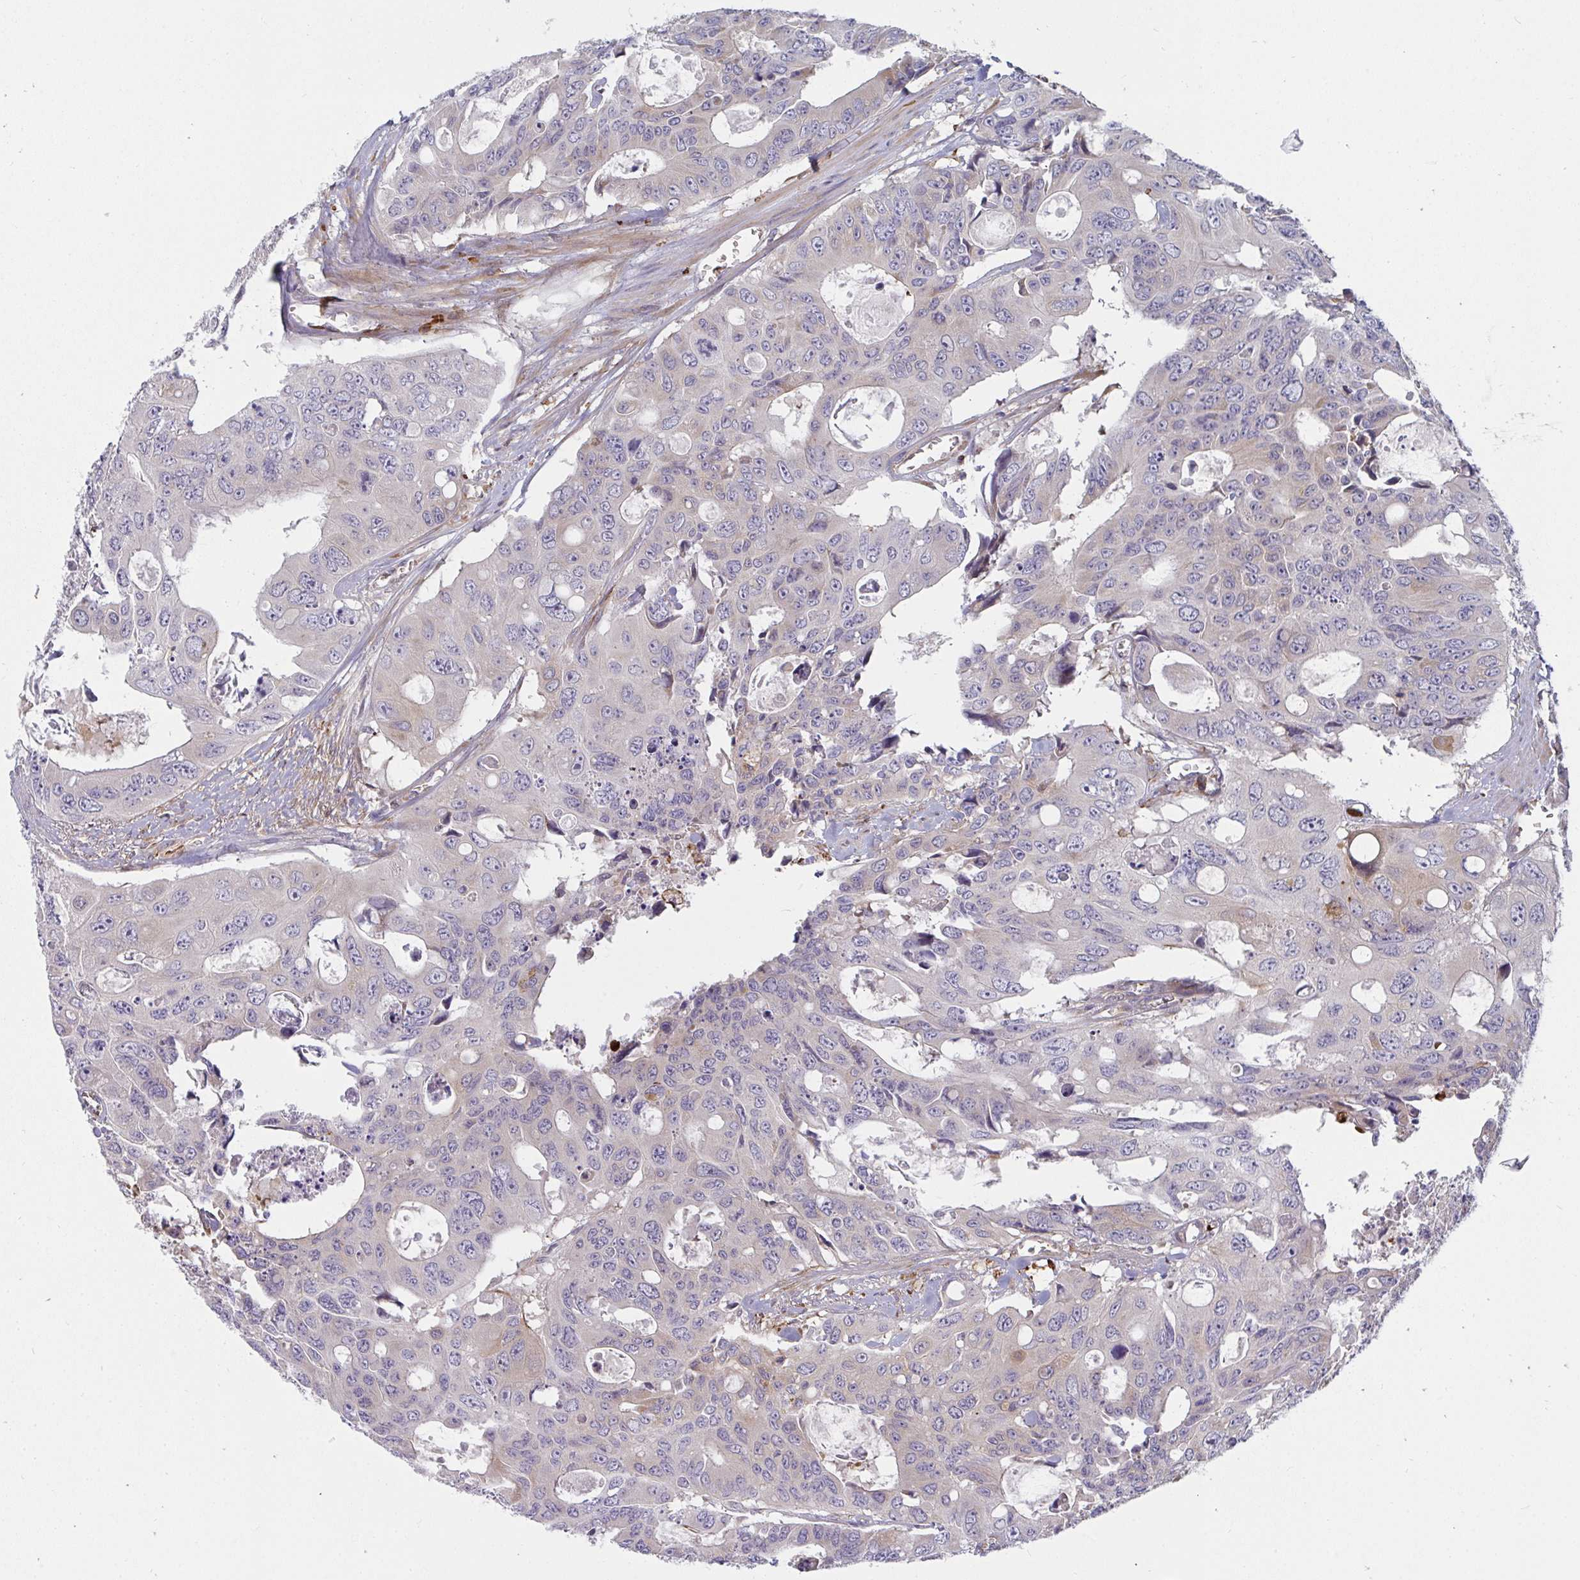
{"staining": {"intensity": "negative", "quantity": "none", "location": "none"}, "tissue": "colorectal cancer", "cell_type": "Tumor cells", "image_type": "cancer", "snomed": [{"axis": "morphology", "description": "Adenocarcinoma, NOS"}, {"axis": "topography", "description": "Rectum"}], "caption": "The micrograph exhibits no staining of tumor cells in colorectal adenocarcinoma.", "gene": "CSF3R", "patient": {"sex": "male", "age": 76}}